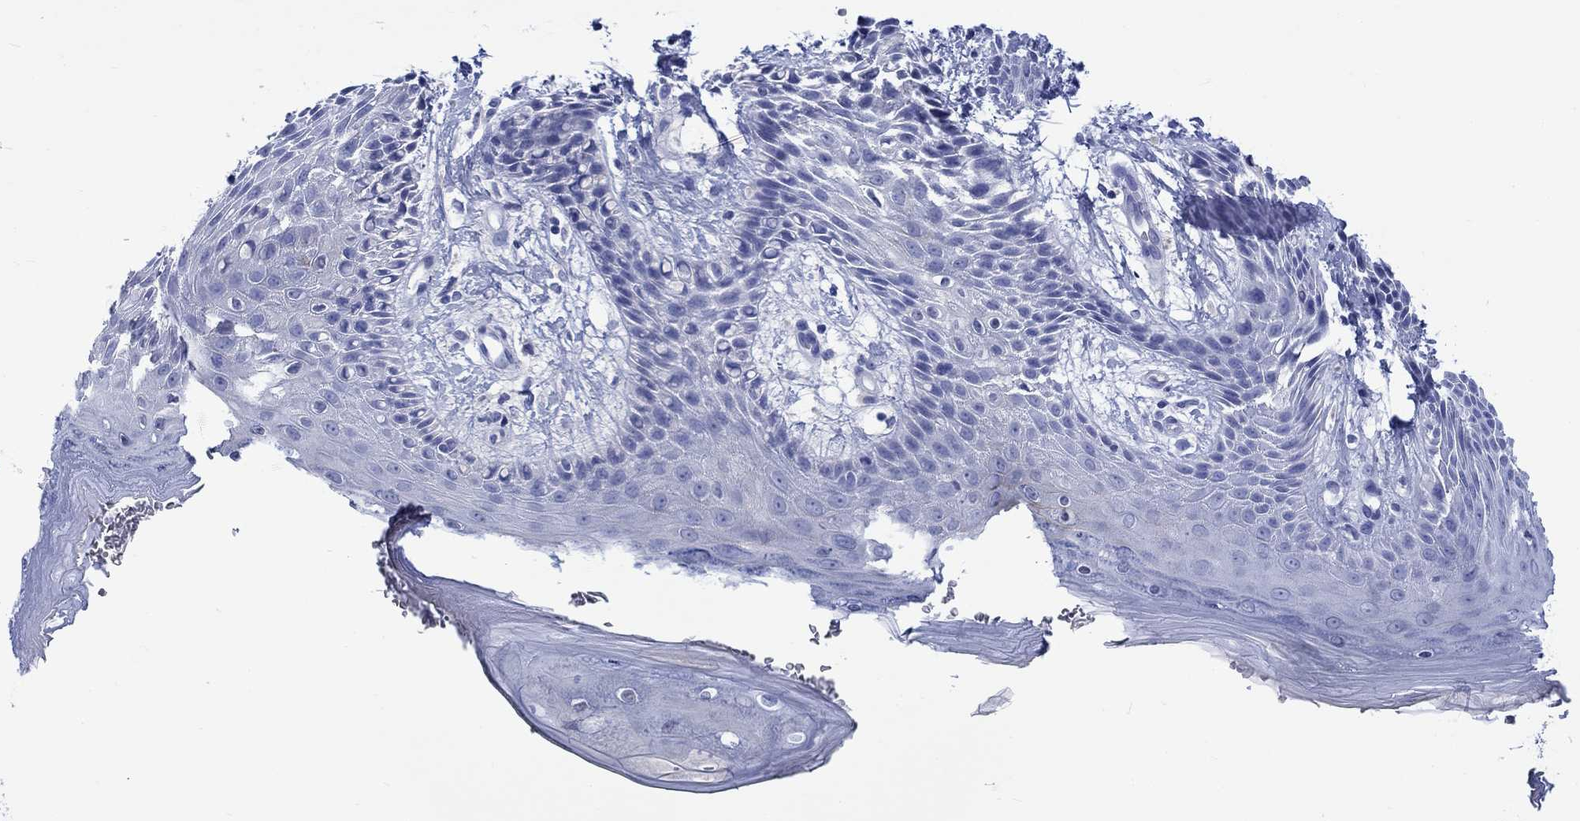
{"staining": {"intensity": "negative", "quantity": "none", "location": "none"}, "tissue": "skin", "cell_type": "Epidermal cells", "image_type": "normal", "snomed": [{"axis": "morphology", "description": "Normal tissue, NOS"}, {"axis": "topography", "description": "Anal"}], "caption": "Immunohistochemical staining of unremarkable skin reveals no significant positivity in epidermal cells. Nuclei are stained in blue.", "gene": "CACNG3", "patient": {"sex": "male", "age": 36}}